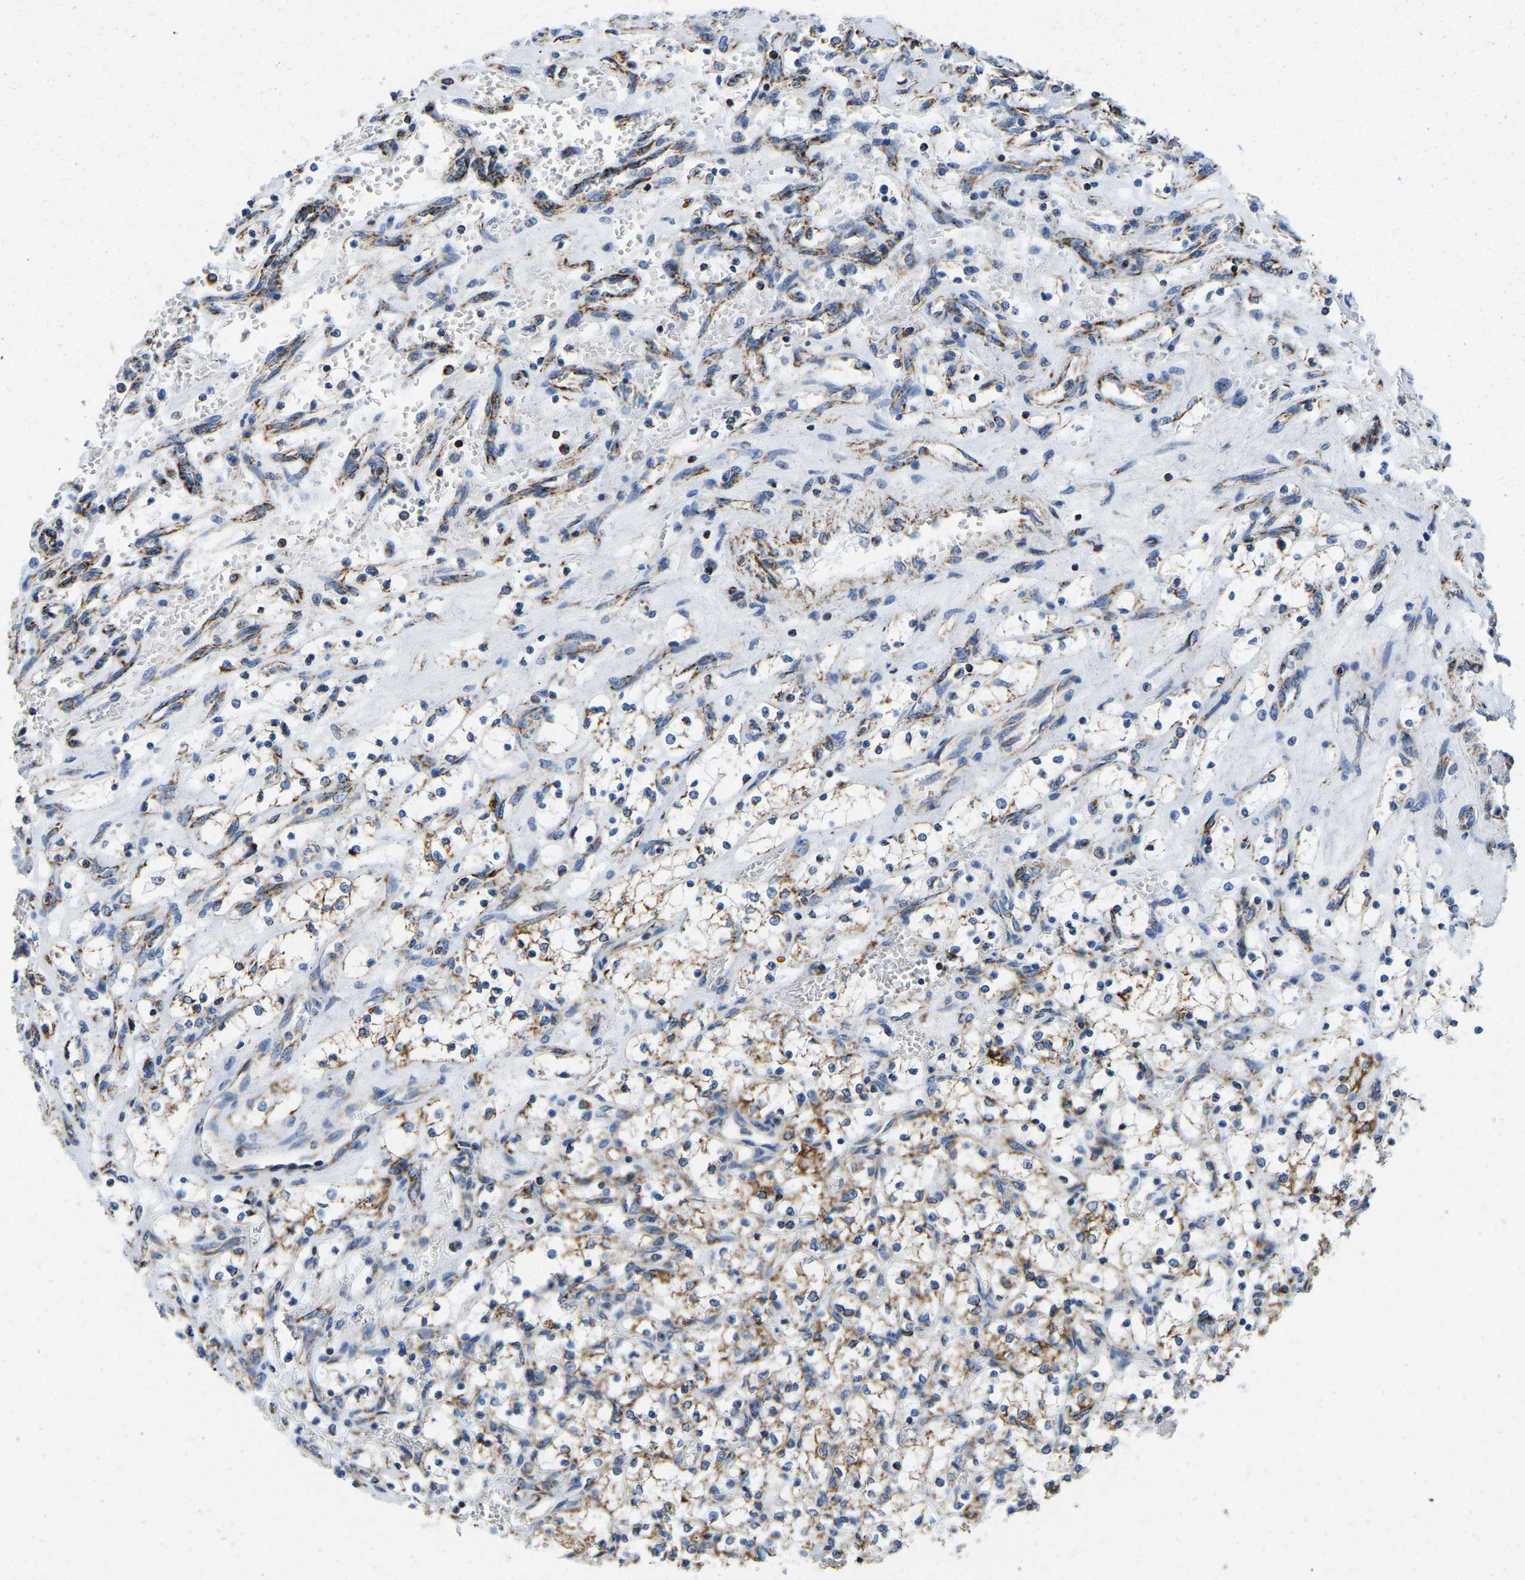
{"staining": {"intensity": "moderate", "quantity": "25%-75%", "location": "cytoplasmic/membranous"}, "tissue": "renal cancer", "cell_type": "Tumor cells", "image_type": "cancer", "snomed": [{"axis": "morphology", "description": "Adenocarcinoma, NOS"}, {"axis": "topography", "description": "Kidney"}], "caption": "Immunohistochemistry staining of renal cancer, which shows medium levels of moderate cytoplasmic/membranous expression in approximately 25%-75% of tumor cells indicating moderate cytoplasmic/membranous protein staining. The staining was performed using DAB (brown) for protein detection and nuclei were counterstained in hematoxylin (blue).", "gene": "SFXN1", "patient": {"sex": "female", "age": 69}}